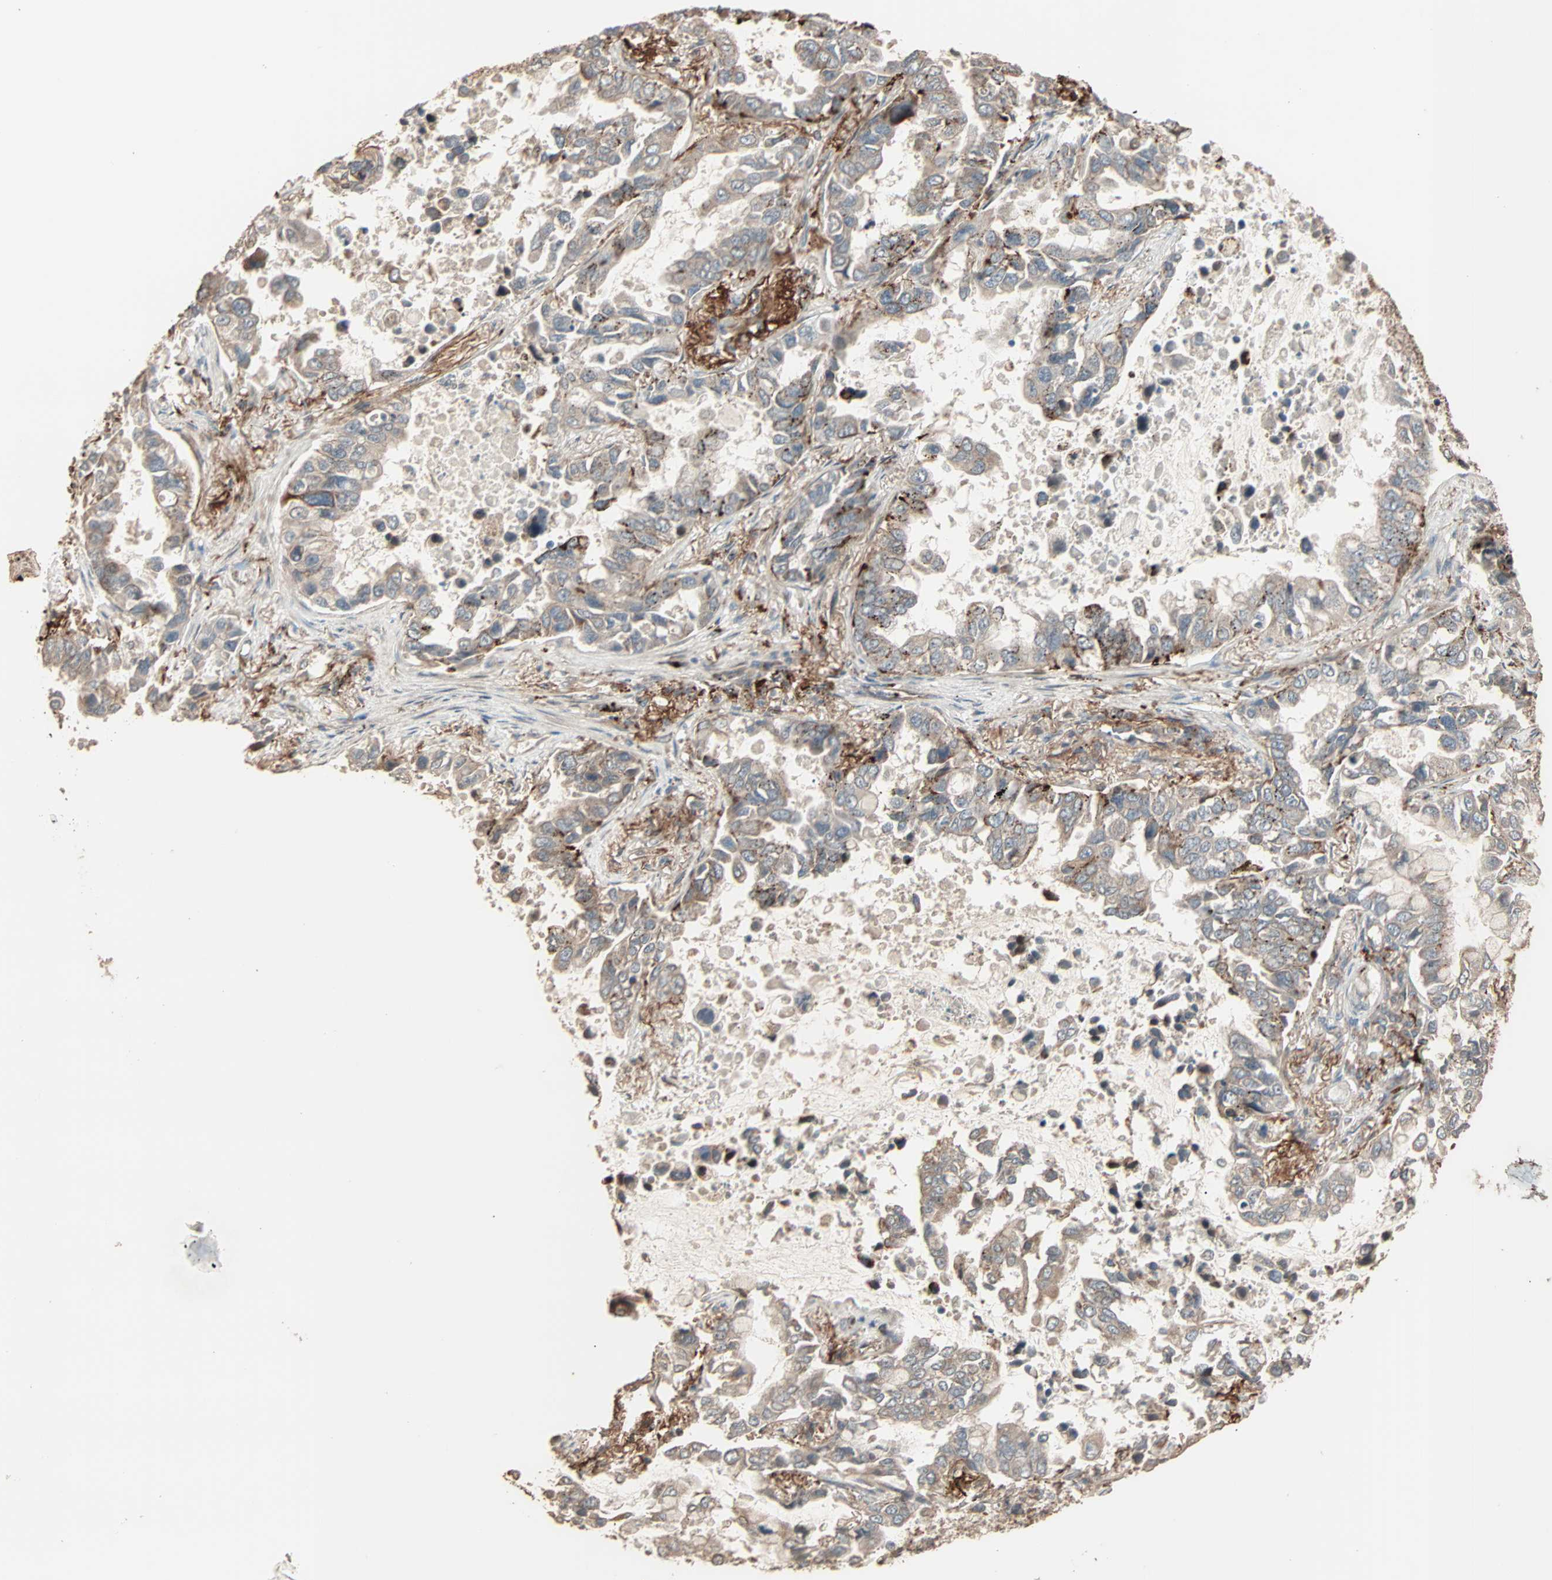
{"staining": {"intensity": "weak", "quantity": "25%-75%", "location": "cytoplasmic/membranous"}, "tissue": "lung cancer", "cell_type": "Tumor cells", "image_type": "cancer", "snomed": [{"axis": "morphology", "description": "Adenocarcinoma, NOS"}, {"axis": "topography", "description": "Lung"}], "caption": "A micrograph of human lung cancer stained for a protein reveals weak cytoplasmic/membranous brown staining in tumor cells.", "gene": "CALCRL", "patient": {"sex": "male", "age": 64}}